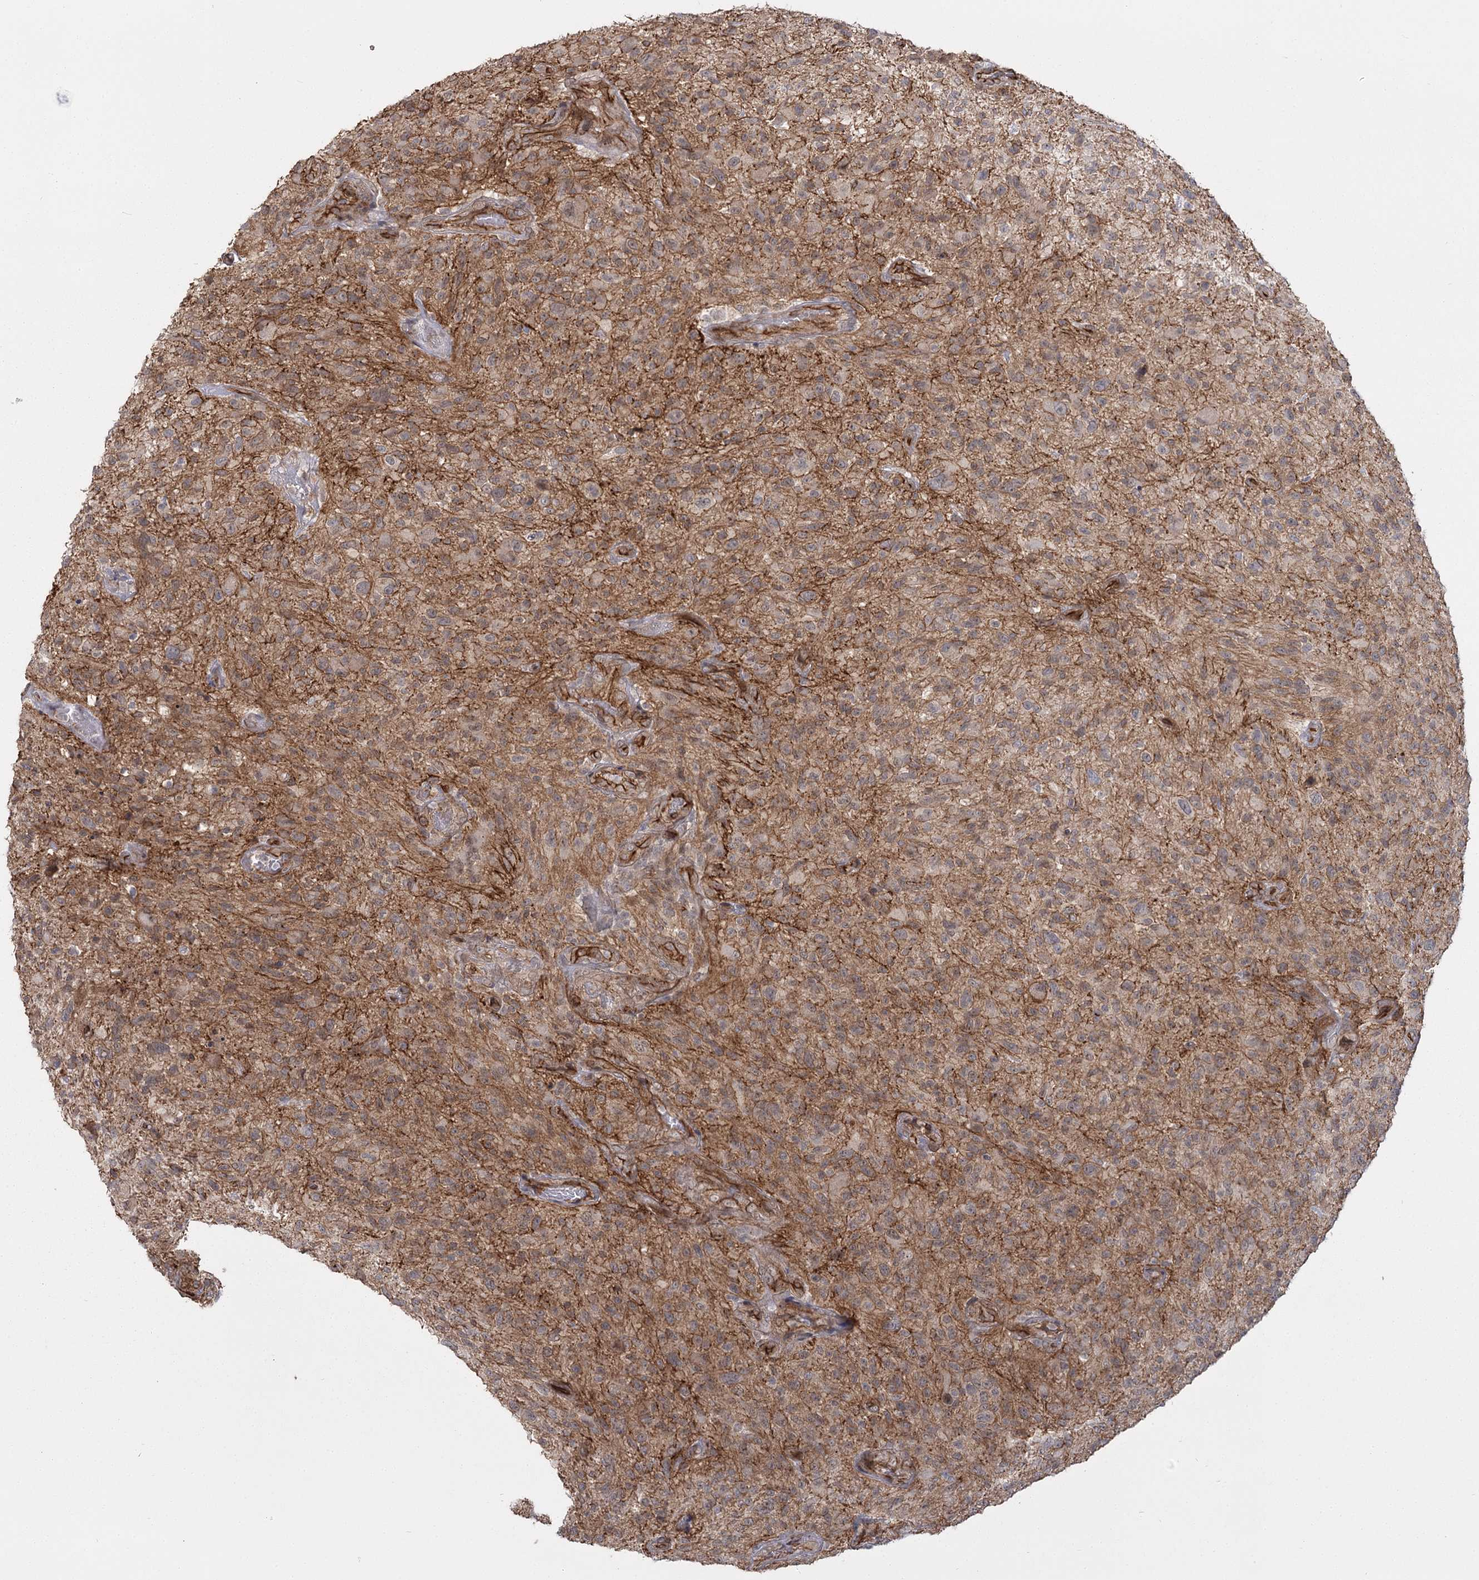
{"staining": {"intensity": "weak", "quantity": "25%-75%", "location": "cytoplasmic/membranous"}, "tissue": "glioma", "cell_type": "Tumor cells", "image_type": "cancer", "snomed": [{"axis": "morphology", "description": "Glioma, malignant, High grade"}, {"axis": "topography", "description": "Brain"}], "caption": "About 25%-75% of tumor cells in glioma display weak cytoplasmic/membranous protein positivity as visualized by brown immunohistochemical staining.", "gene": "RPP14", "patient": {"sex": "male", "age": 47}}